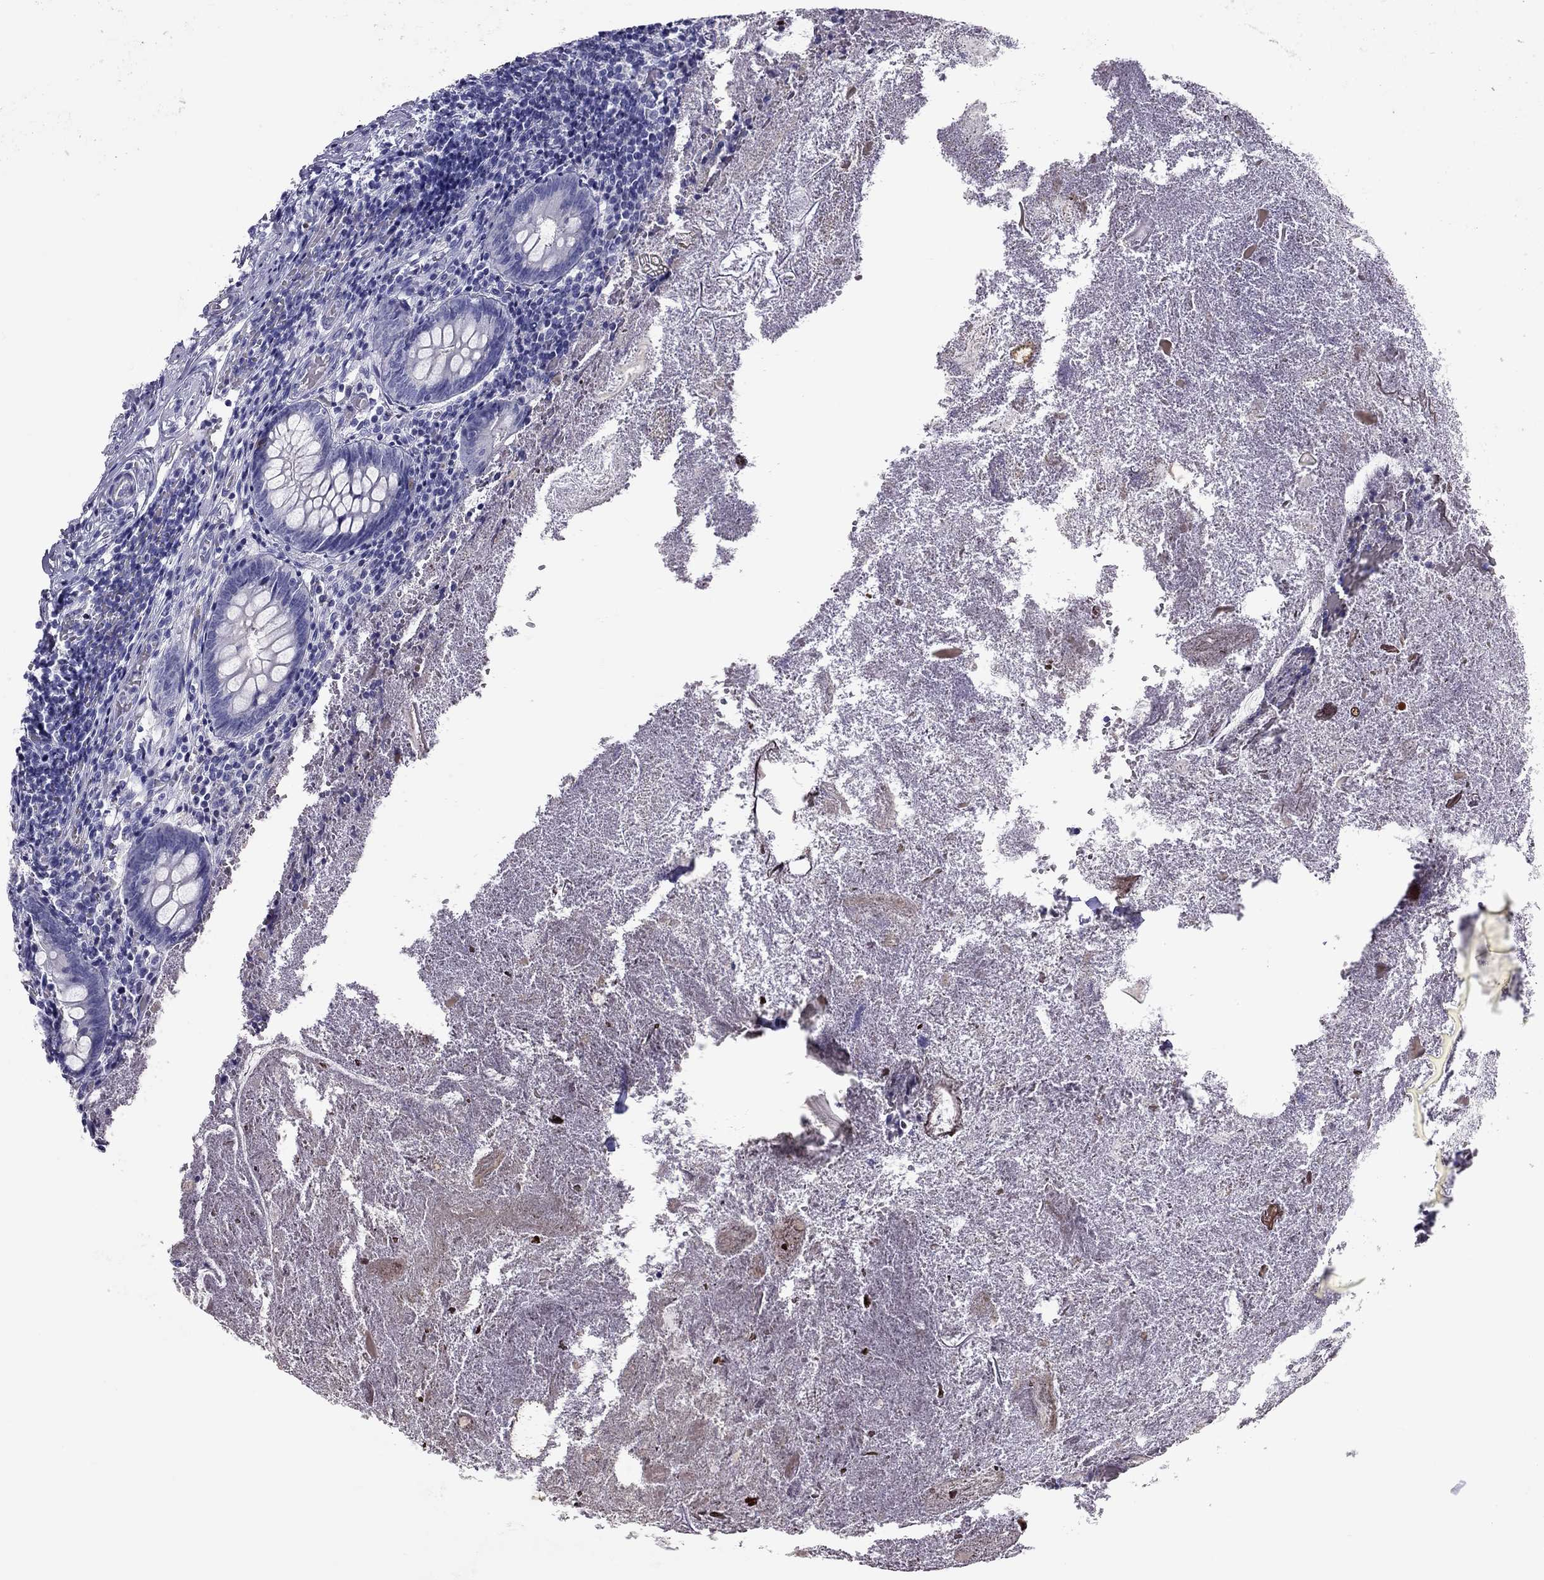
{"staining": {"intensity": "negative", "quantity": "none", "location": "none"}, "tissue": "appendix", "cell_type": "Glandular cells", "image_type": "normal", "snomed": [{"axis": "morphology", "description": "Normal tissue, NOS"}, {"axis": "topography", "description": "Appendix"}], "caption": "The immunohistochemistry photomicrograph has no significant positivity in glandular cells of appendix. The staining was performed using DAB to visualize the protein expression in brown, while the nuclei were stained in blue with hematoxylin (Magnification: 20x).", "gene": "STAG3", "patient": {"sex": "female", "age": 23}}